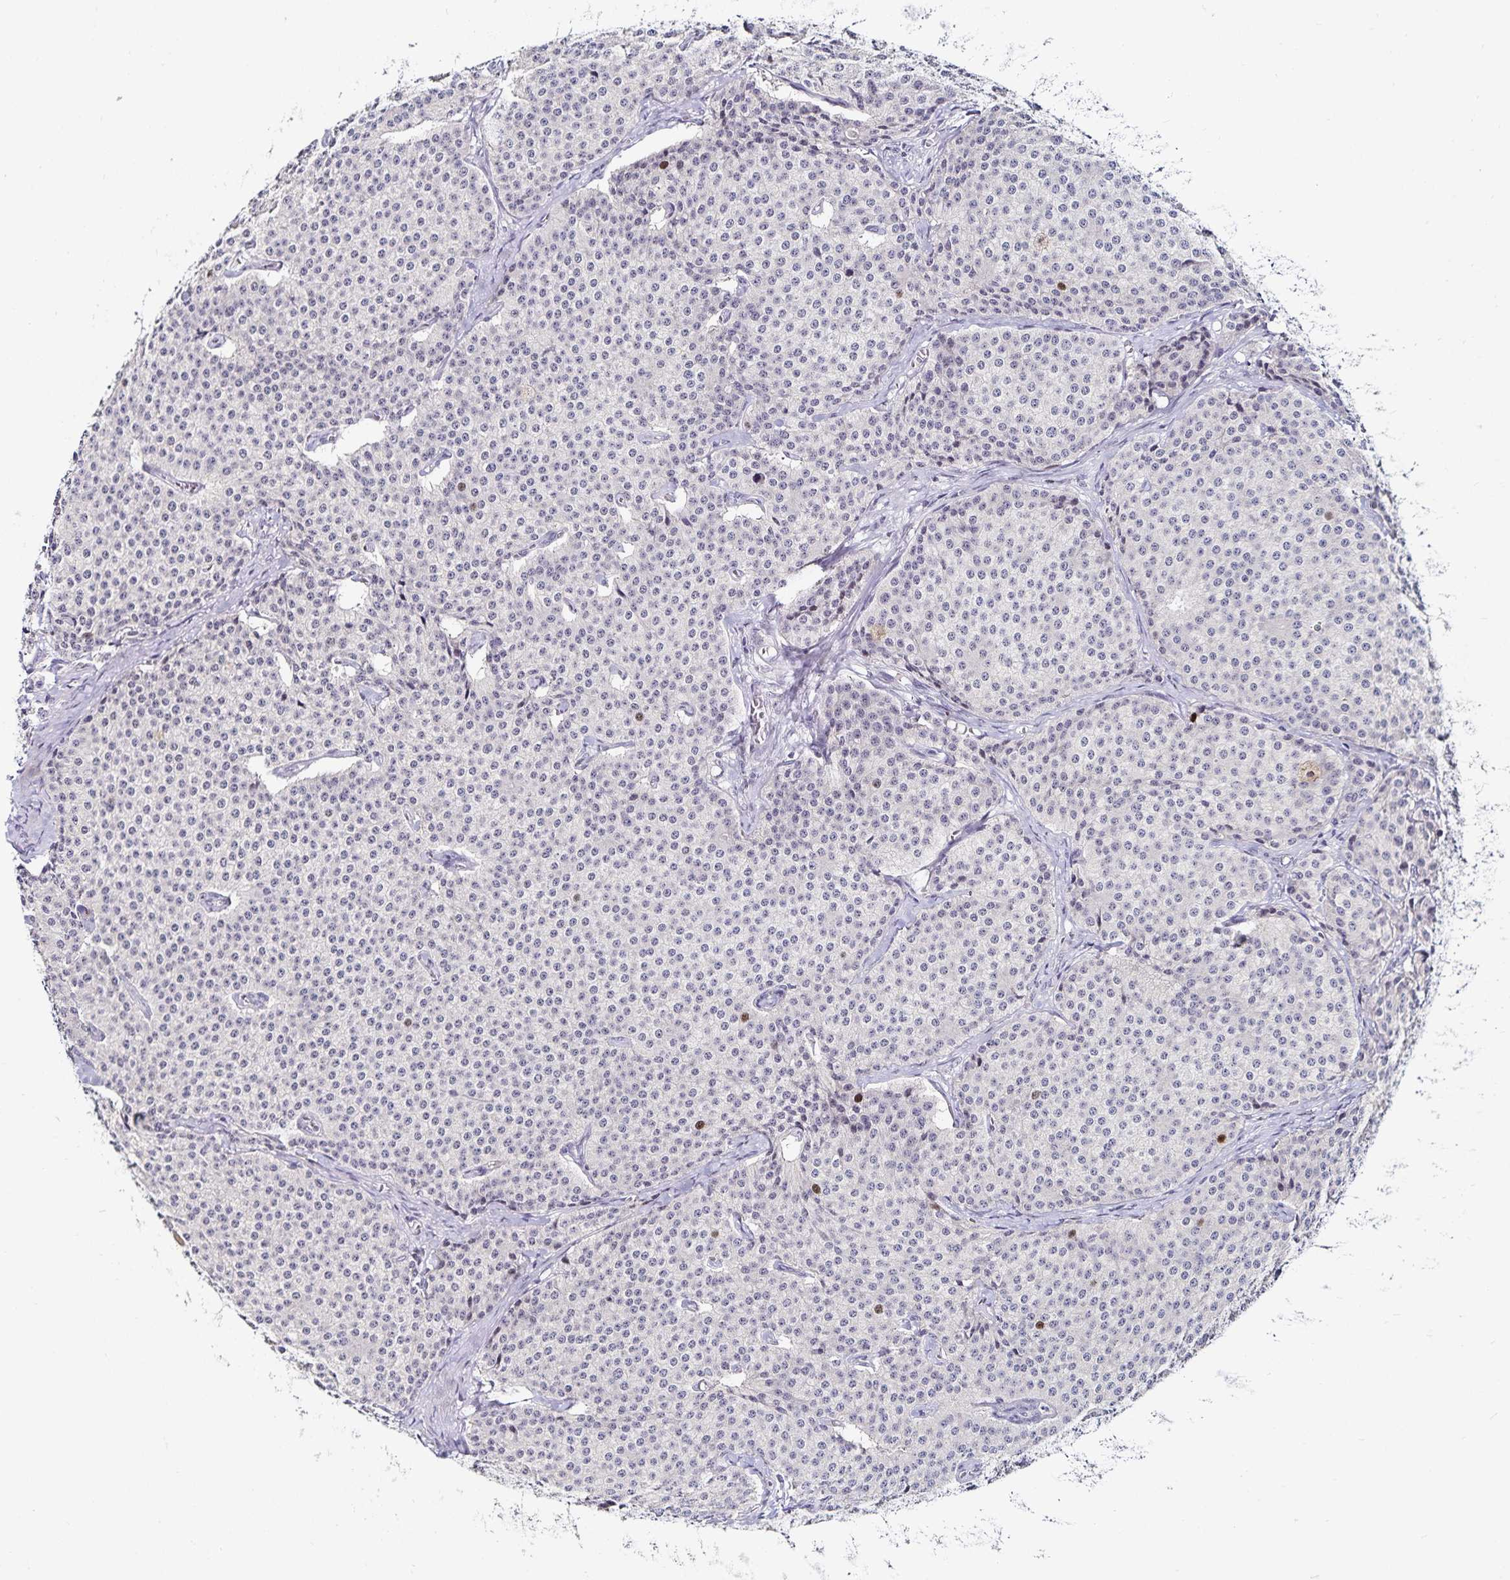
{"staining": {"intensity": "negative", "quantity": "none", "location": "none"}, "tissue": "carcinoid", "cell_type": "Tumor cells", "image_type": "cancer", "snomed": [{"axis": "morphology", "description": "Carcinoid, malignant, NOS"}, {"axis": "topography", "description": "Small intestine"}], "caption": "Immunohistochemistry of human carcinoid reveals no positivity in tumor cells. (DAB (3,3'-diaminobenzidine) IHC, high magnification).", "gene": "ANLN", "patient": {"sex": "female", "age": 64}}